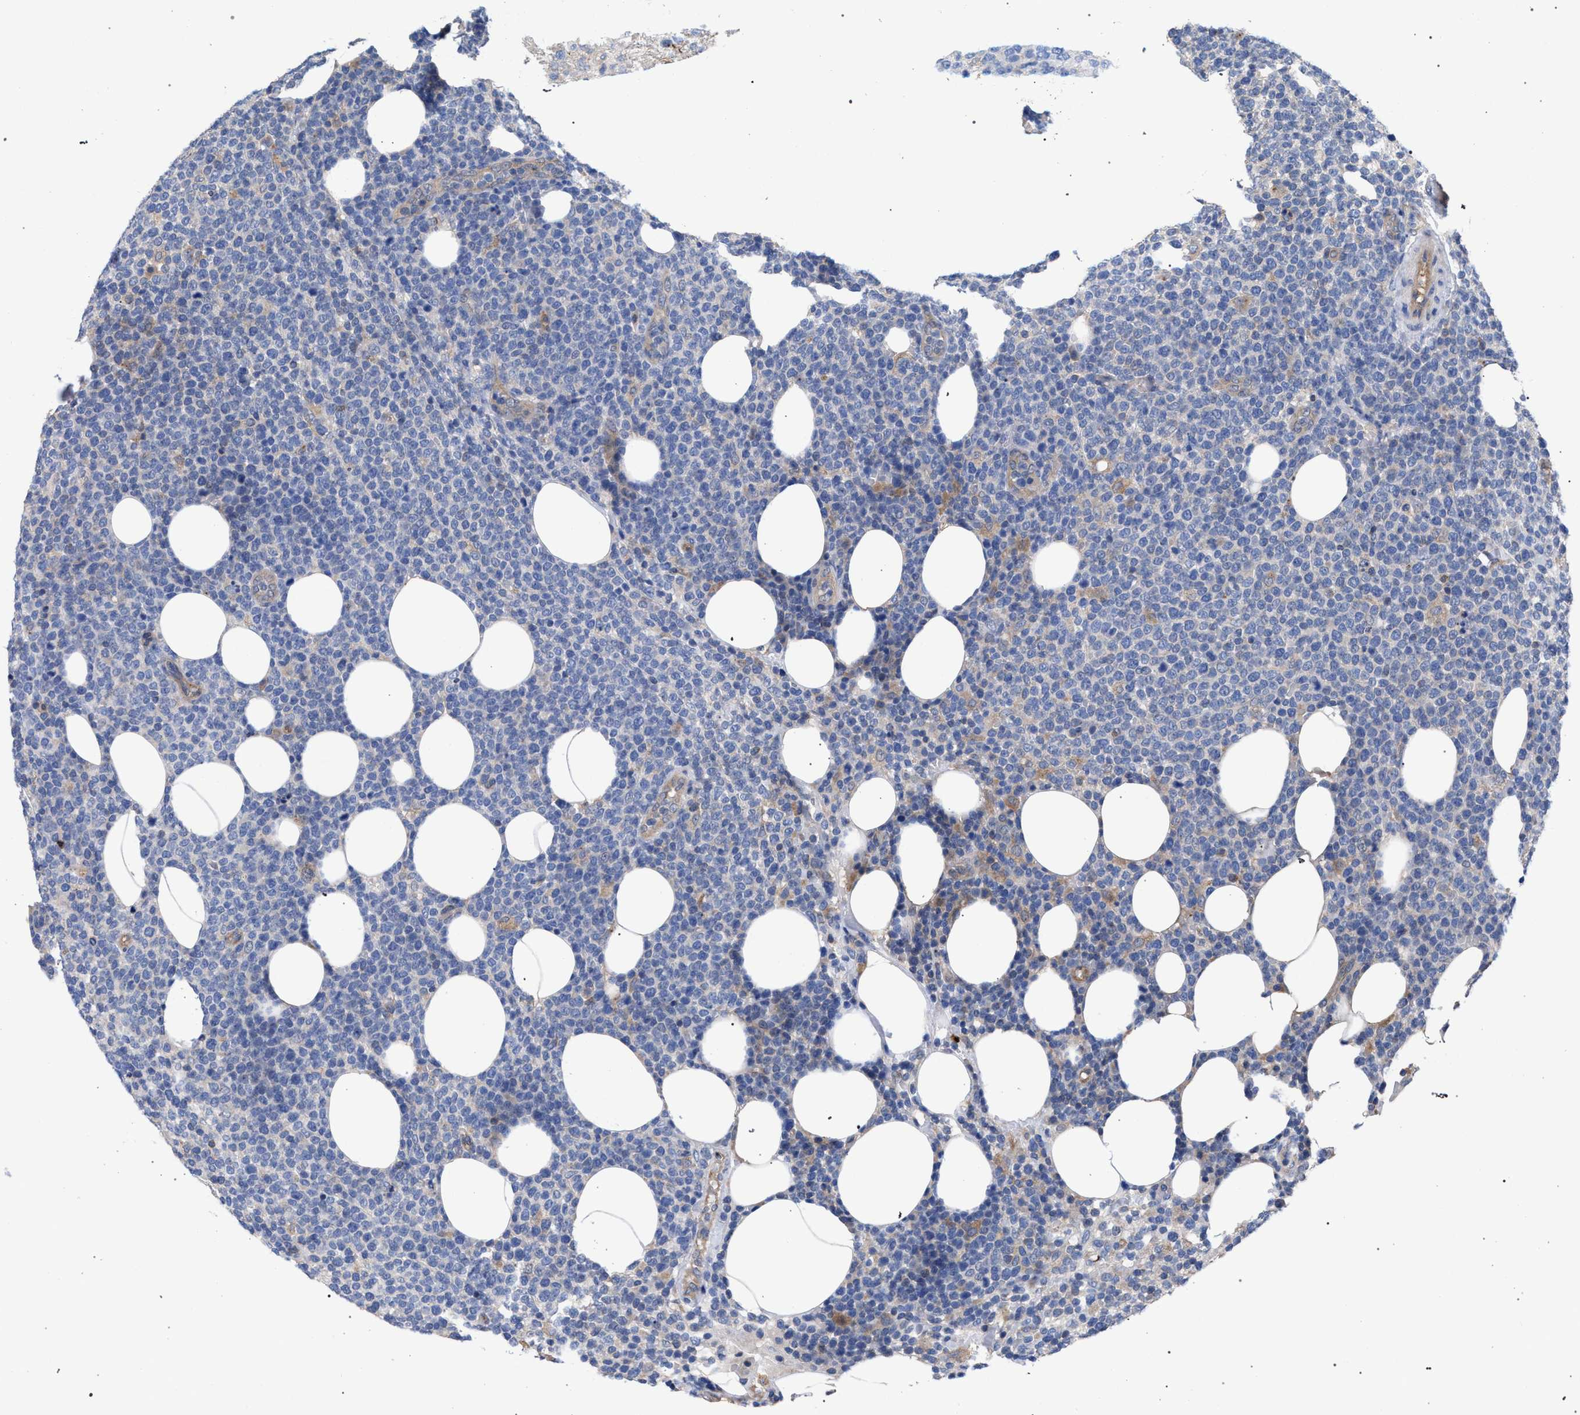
{"staining": {"intensity": "weak", "quantity": "<25%", "location": "cytoplasmic/membranous"}, "tissue": "lymphoma", "cell_type": "Tumor cells", "image_type": "cancer", "snomed": [{"axis": "morphology", "description": "Malignant lymphoma, non-Hodgkin's type, High grade"}, {"axis": "topography", "description": "Lymph node"}], "caption": "An immunohistochemistry image of lymphoma is shown. There is no staining in tumor cells of lymphoma.", "gene": "GMPR", "patient": {"sex": "male", "age": 61}}